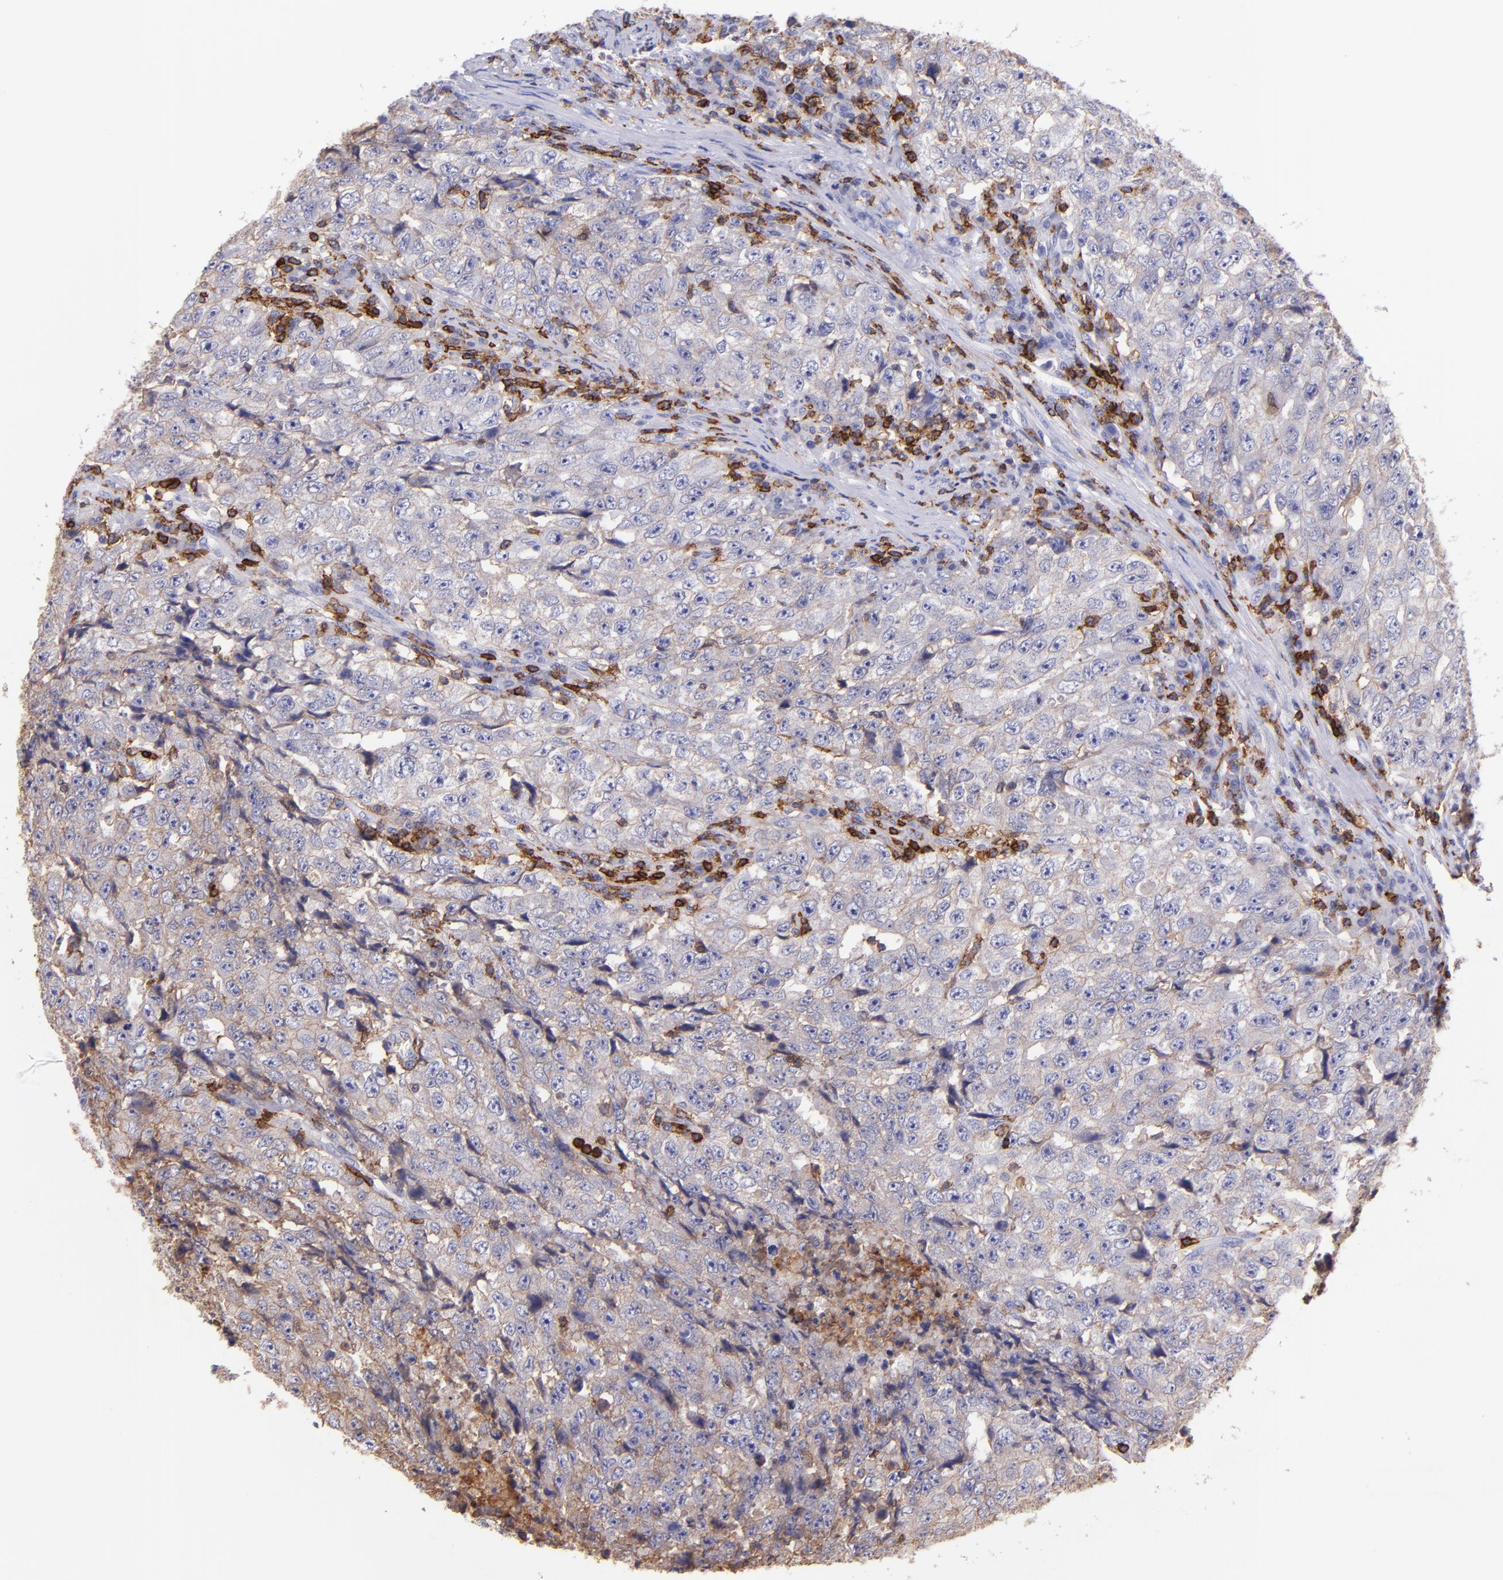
{"staining": {"intensity": "weak", "quantity": "25%-75%", "location": "cytoplasmic/membranous"}, "tissue": "testis cancer", "cell_type": "Tumor cells", "image_type": "cancer", "snomed": [{"axis": "morphology", "description": "Necrosis, NOS"}, {"axis": "morphology", "description": "Carcinoma, Embryonal, NOS"}, {"axis": "topography", "description": "Testis"}], "caption": "Testis cancer (embryonal carcinoma) stained for a protein shows weak cytoplasmic/membranous positivity in tumor cells.", "gene": "SPN", "patient": {"sex": "male", "age": 19}}